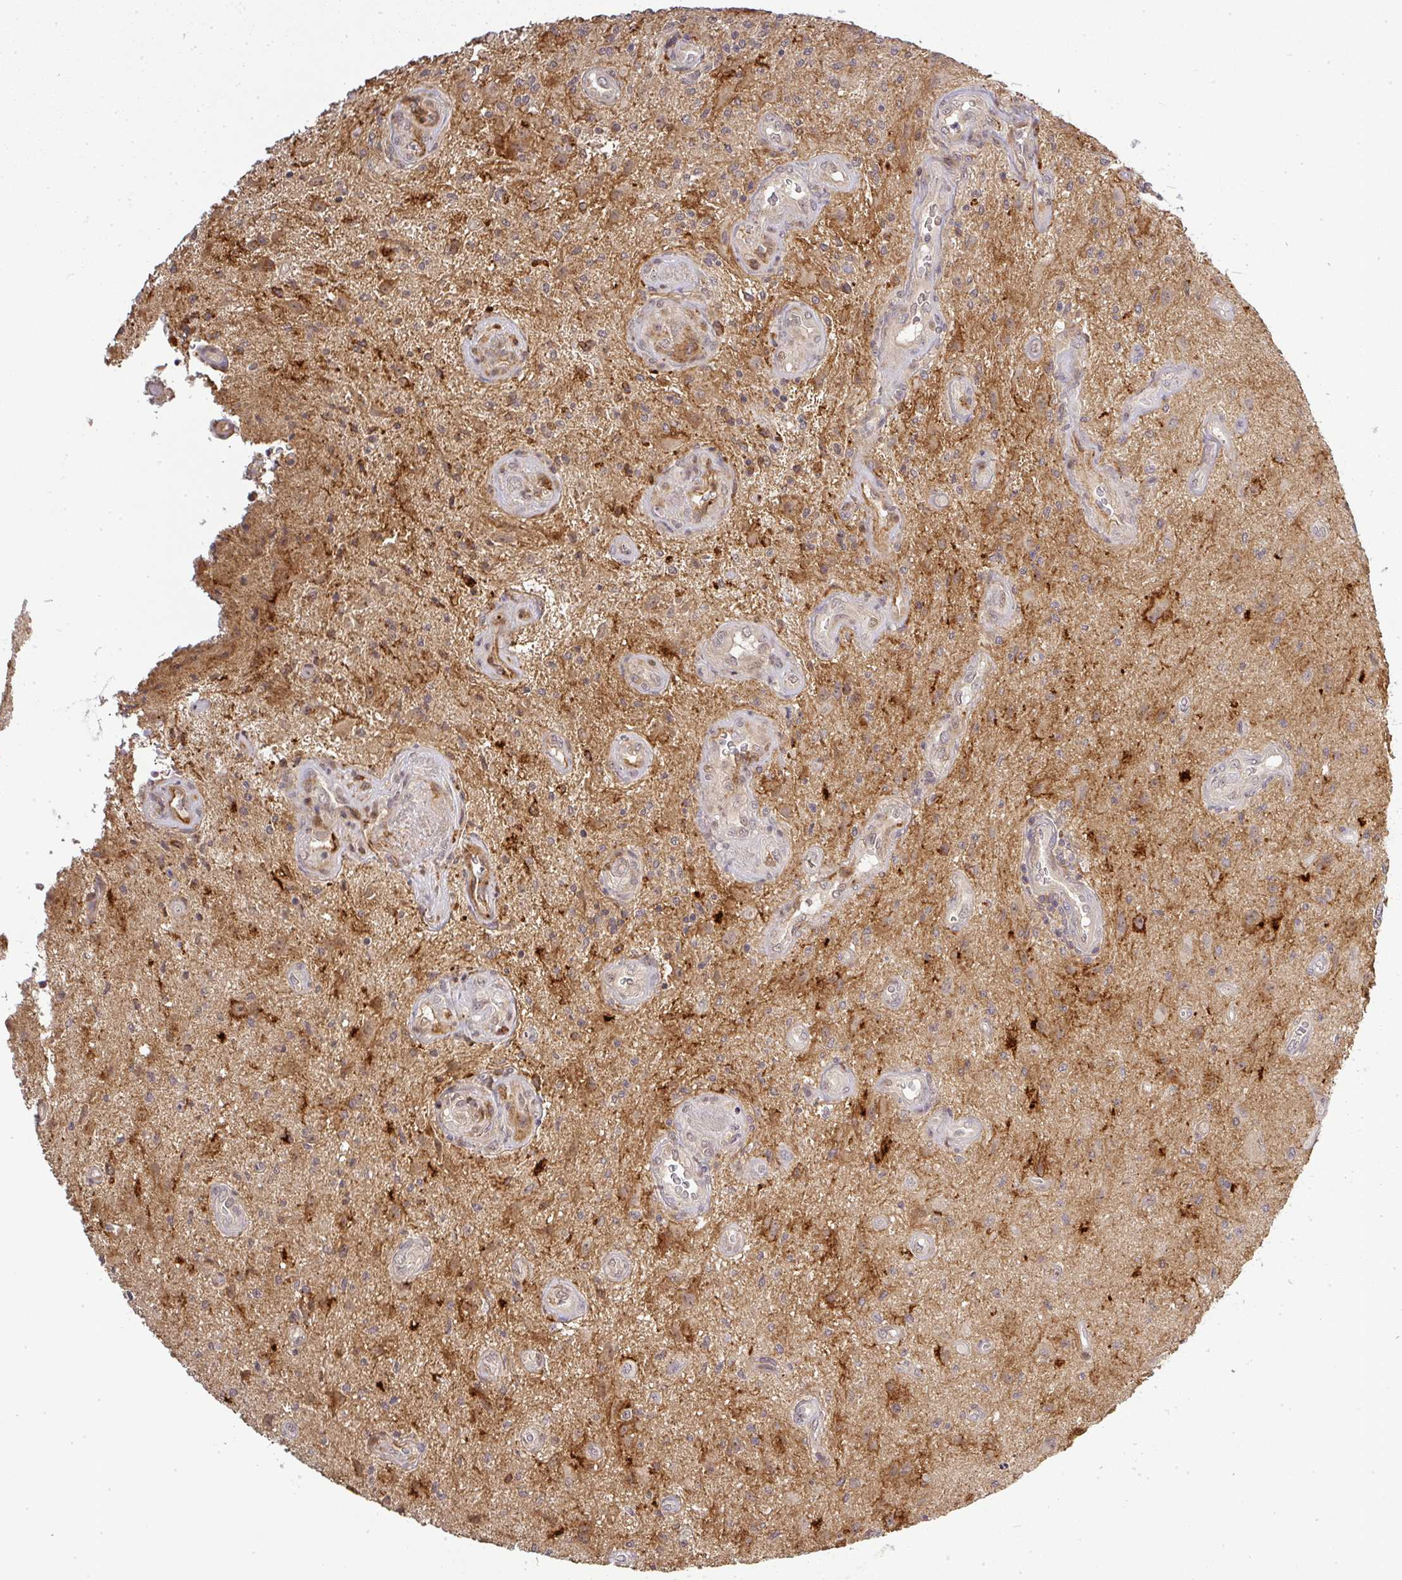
{"staining": {"intensity": "negative", "quantity": "none", "location": "none"}, "tissue": "glioma", "cell_type": "Tumor cells", "image_type": "cancer", "snomed": [{"axis": "morphology", "description": "Glioma, malignant, High grade"}, {"axis": "topography", "description": "Brain"}], "caption": "Protein analysis of malignant high-grade glioma shows no significant expression in tumor cells.", "gene": "FAM153A", "patient": {"sex": "male", "age": 67}}